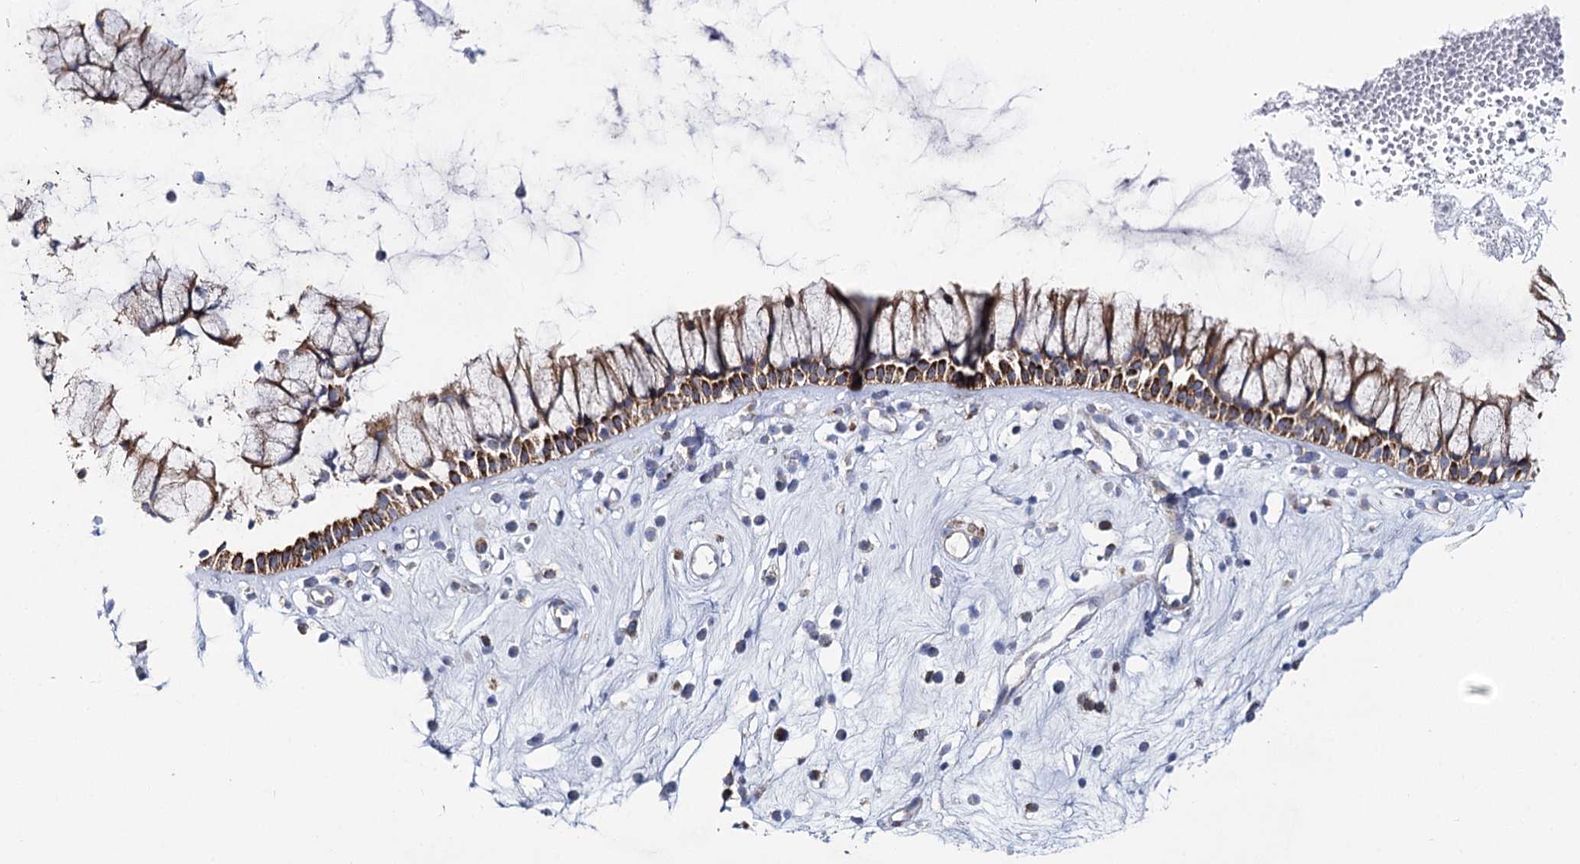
{"staining": {"intensity": "moderate", "quantity": ">75%", "location": "cytoplasmic/membranous"}, "tissue": "nasopharynx", "cell_type": "Respiratory epithelial cells", "image_type": "normal", "snomed": [{"axis": "morphology", "description": "Normal tissue, NOS"}, {"axis": "morphology", "description": "Inflammation, NOS"}, {"axis": "topography", "description": "Nasopharynx"}], "caption": "Immunohistochemistry (IHC) staining of unremarkable nasopharynx, which shows medium levels of moderate cytoplasmic/membranous staining in about >75% of respiratory epithelial cells indicating moderate cytoplasmic/membranous protein positivity. The staining was performed using DAB (3,3'-diaminobenzidine) (brown) for protein detection and nuclei were counterstained in hematoxylin (blue).", "gene": "THUMPD3", "patient": {"sex": "male", "age": 29}}